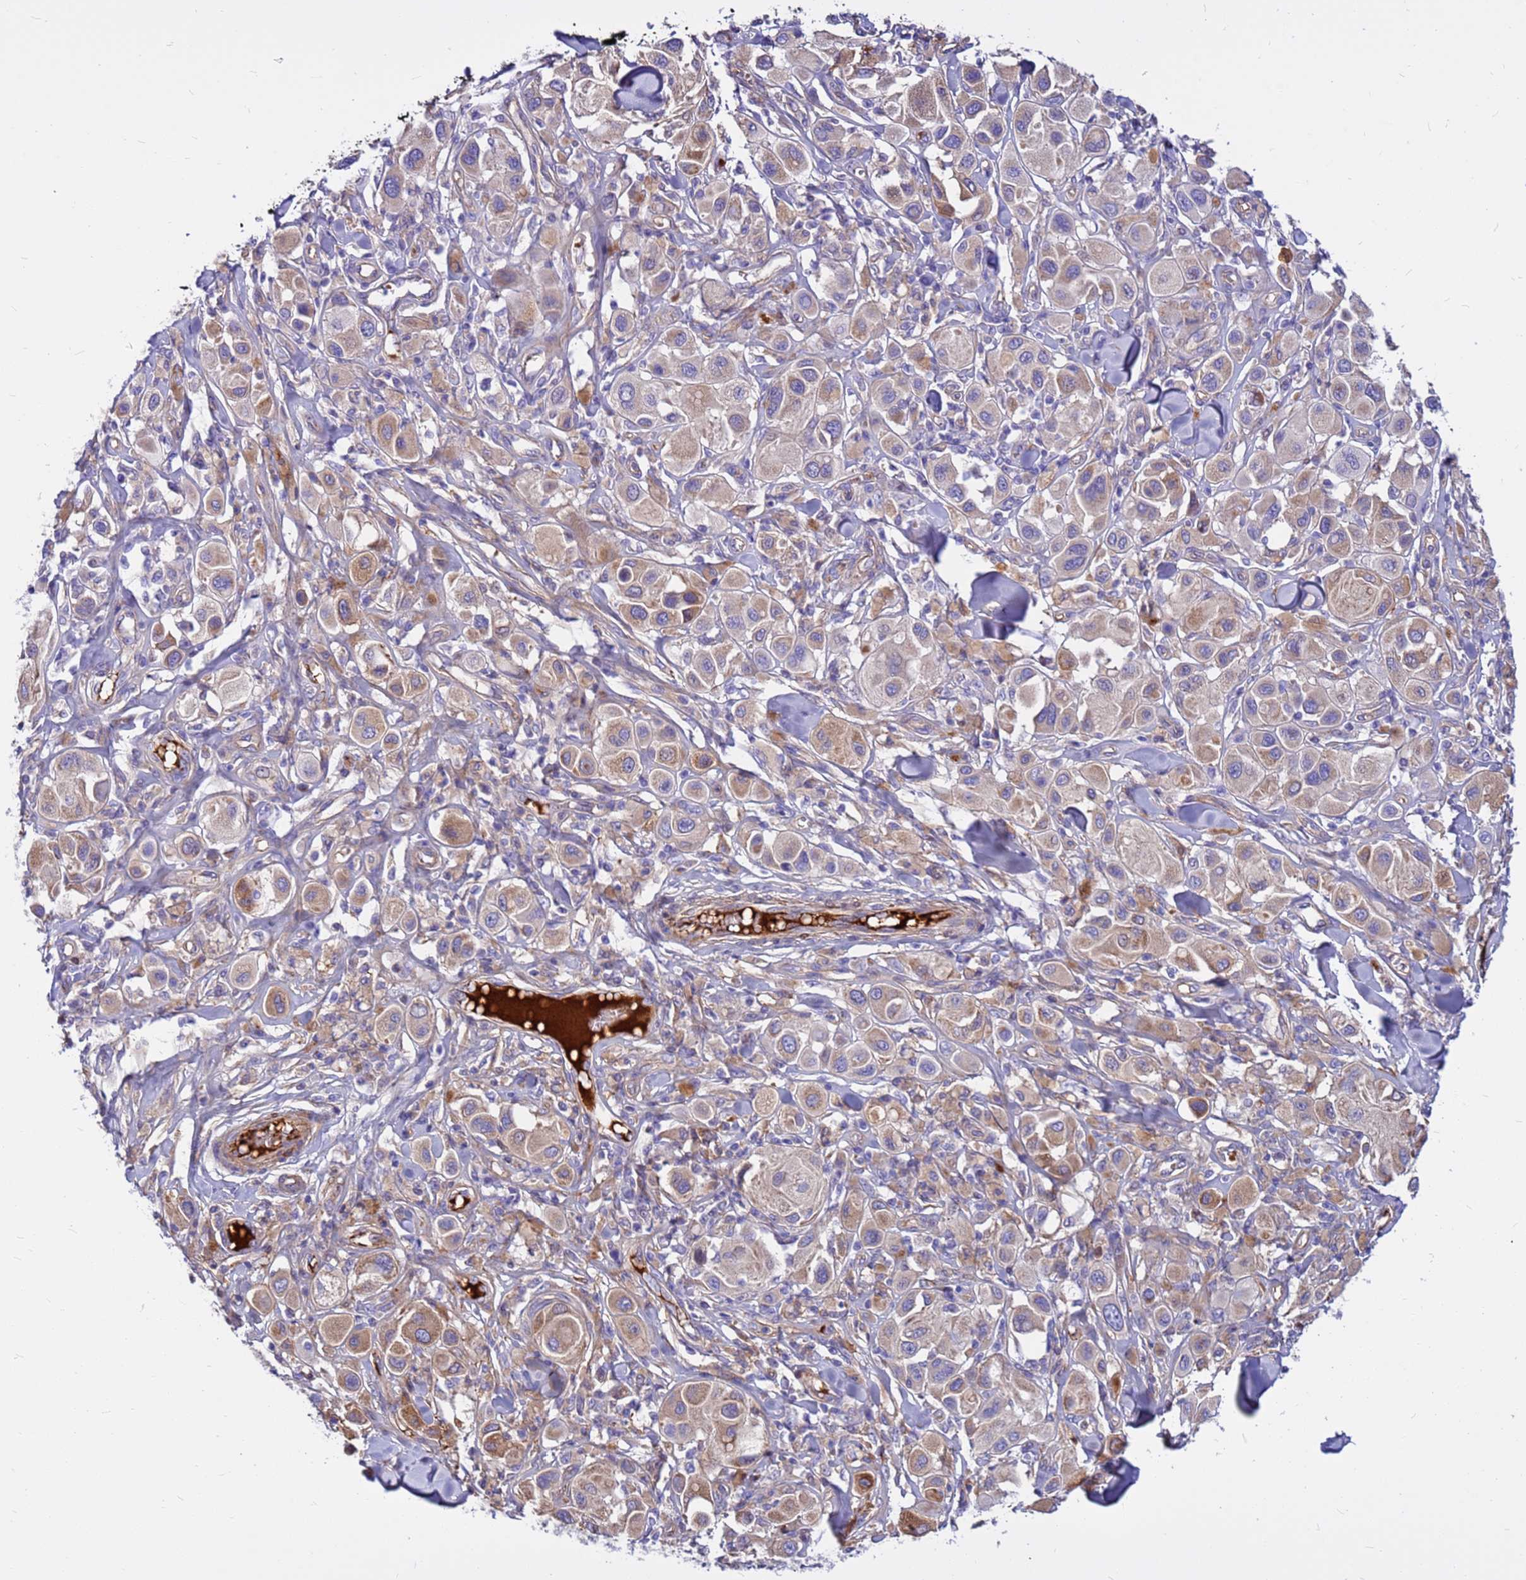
{"staining": {"intensity": "moderate", "quantity": "25%-75%", "location": "cytoplasmic/membranous"}, "tissue": "melanoma", "cell_type": "Tumor cells", "image_type": "cancer", "snomed": [{"axis": "morphology", "description": "Malignant melanoma, Metastatic site"}, {"axis": "topography", "description": "Skin"}], "caption": "This histopathology image demonstrates IHC staining of malignant melanoma (metastatic site), with medium moderate cytoplasmic/membranous positivity in about 25%-75% of tumor cells.", "gene": "CRHBP", "patient": {"sex": "male", "age": 41}}